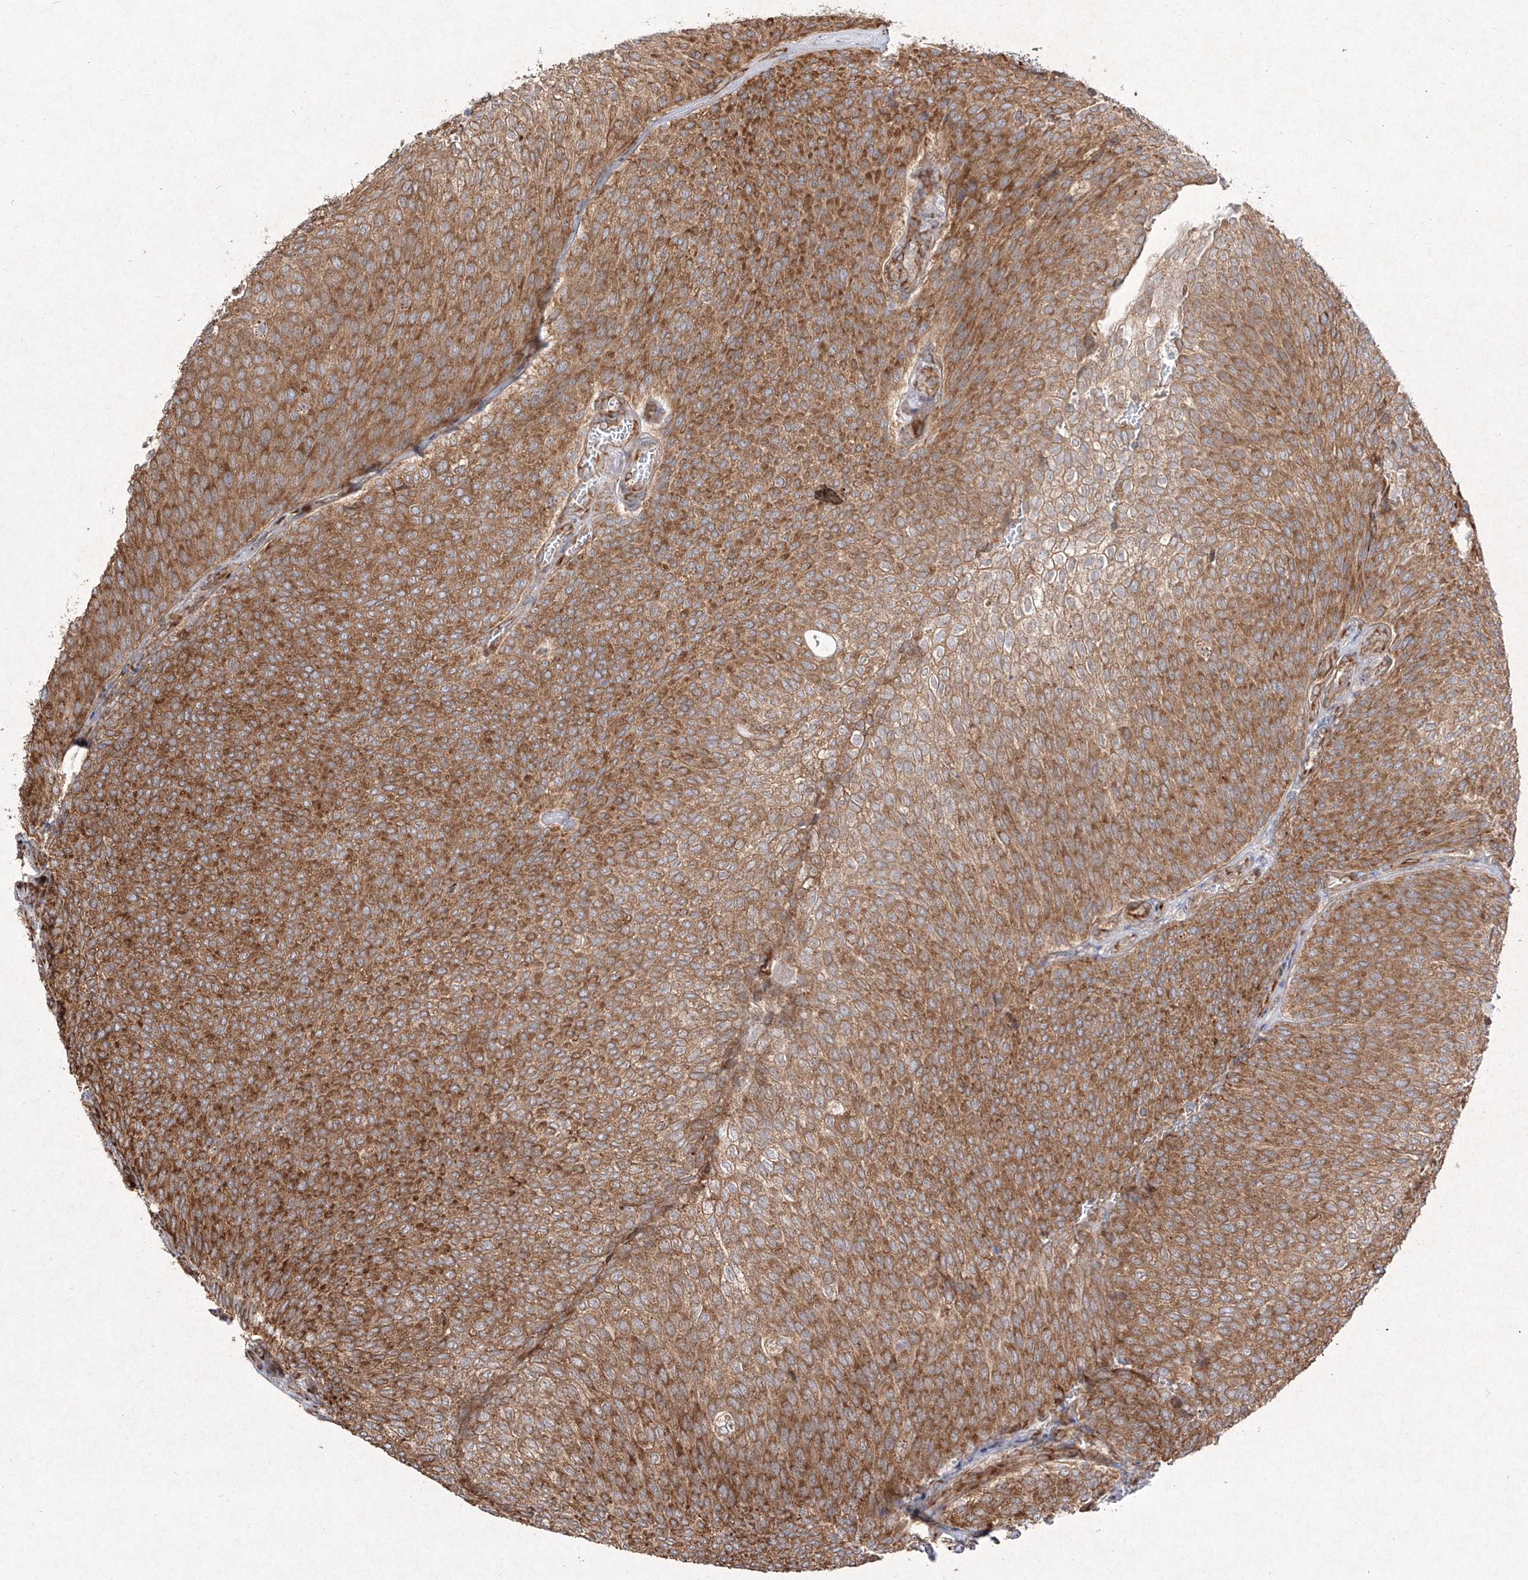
{"staining": {"intensity": "strong", "quantity": ">75%", "location": "cytoplasmic/membranous"}, "tissue": "urothelial cancer", "cell_type": "Tumor cells", "image_type": "cancer", "snomed": [{"axis": "morphology", "description": "Urothelial carcinoma, Low grade"}, {"axis": "topography", "description": "Urinary bladder"}], "caption": "Low-grade urothelial carcinoma stained with immunohistochemistry (IHC) exhibits strong cytoplasmic/membranous expression in approximately >75% of tumor cells. The staining is performed using DAB (3,3'-diaminobenzidine) brown chromogen to label protein expression. The nuclei are counter-stained blue using hematoxylin.", "gene": "RPS25", "patient": {"sex": "female", "age": 79}}